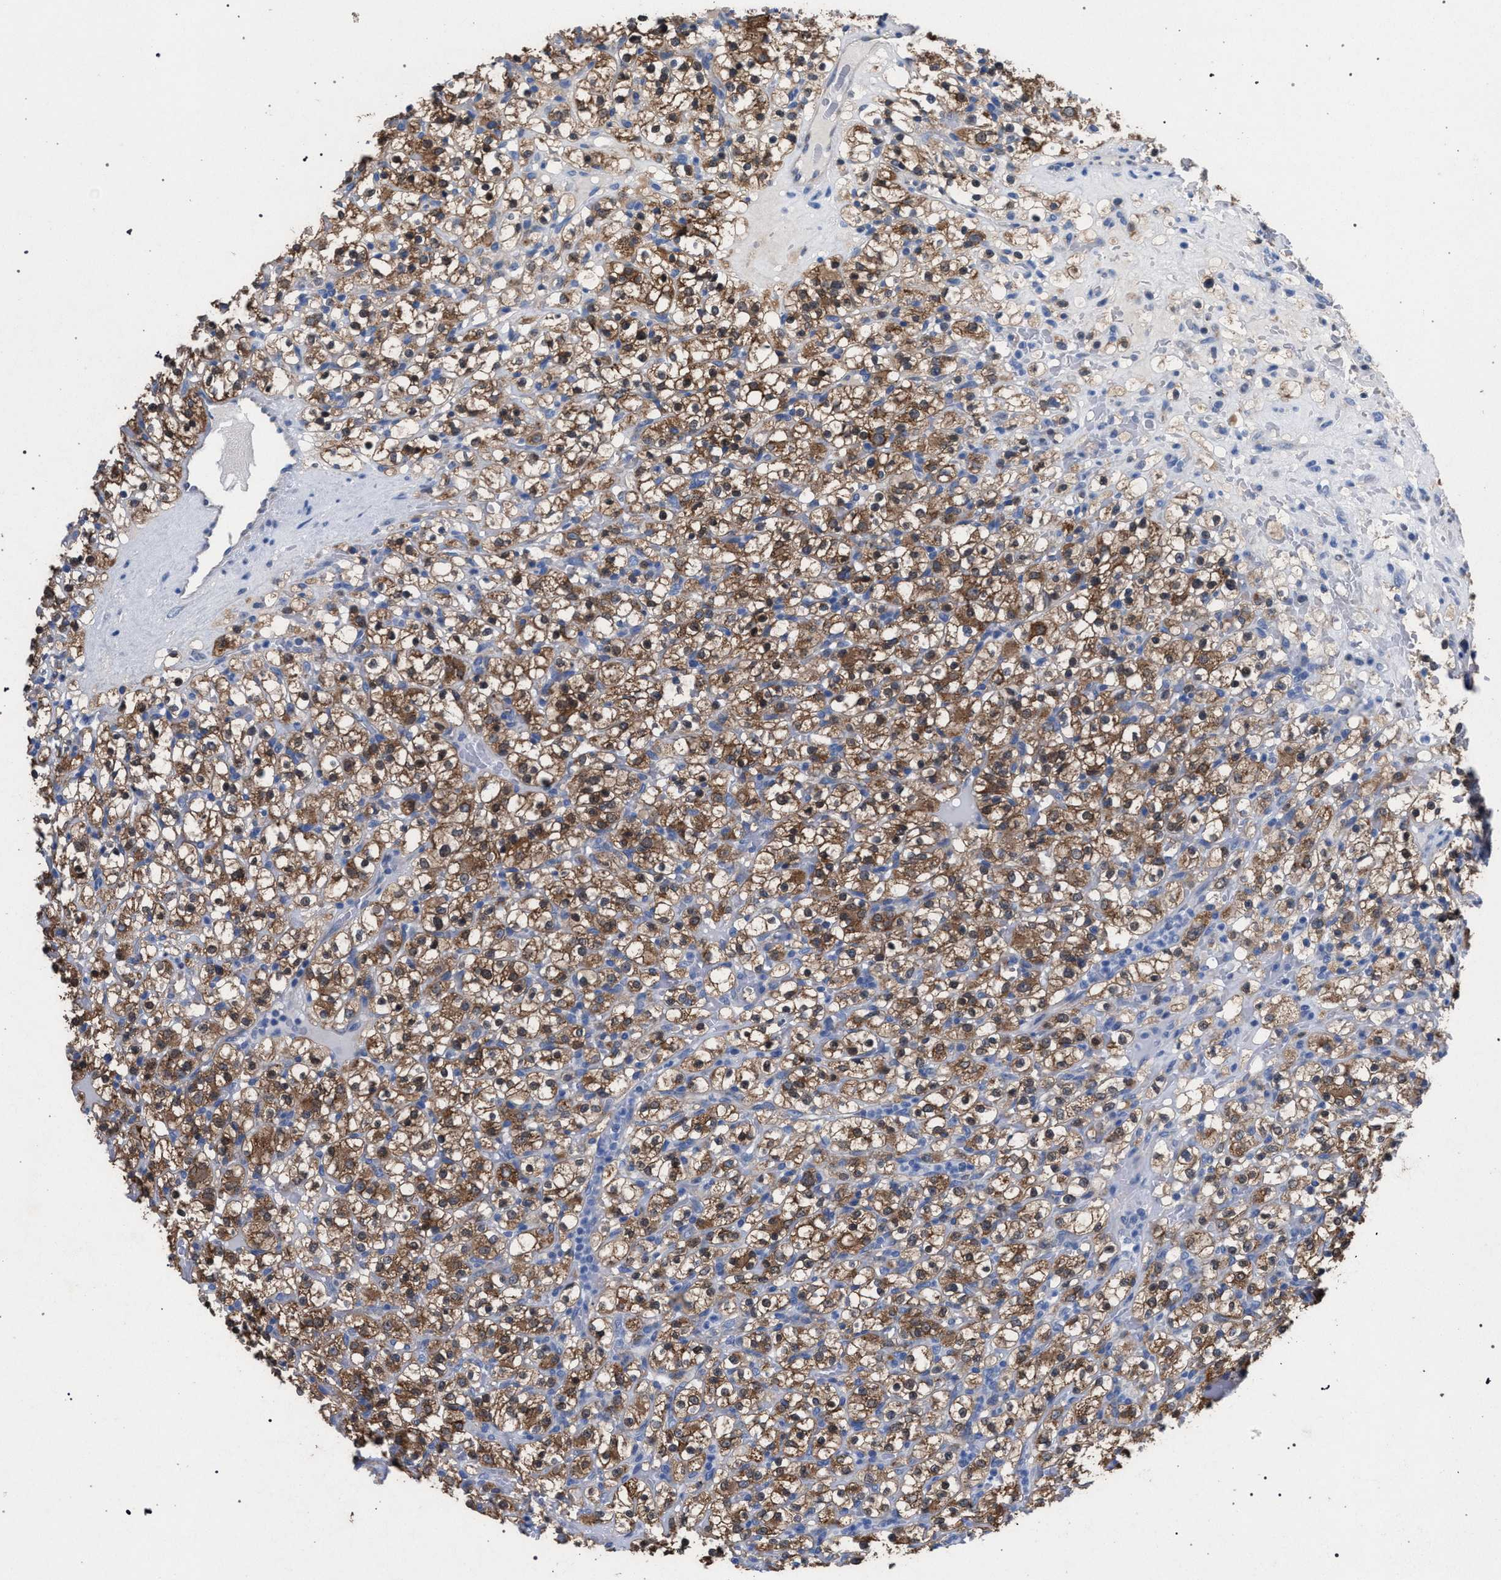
{"staining": {"intensity": "moderate", "quantity": ">75%", "location": "cytoplasmic/membranous"}, "tissue": "renal cancer", "cell_type": "Tumor cells", "image_type": "cancer", "snomed": [{"axis": "morphology", "description": "Normal tissue, NOS"}, {"axis": "morphology", "description": "Adenocarcinoma, NOS"}, {"axis": "topography", "description": "Kidney"}], "caption": "Renal cancer stained for a protein (brown) shows moderate cytoplasmic/membranous positive staining in approximately >75% of tumor cells.", "gene": "CRYZ", "patient": {"sex": "female", "age": 72}}